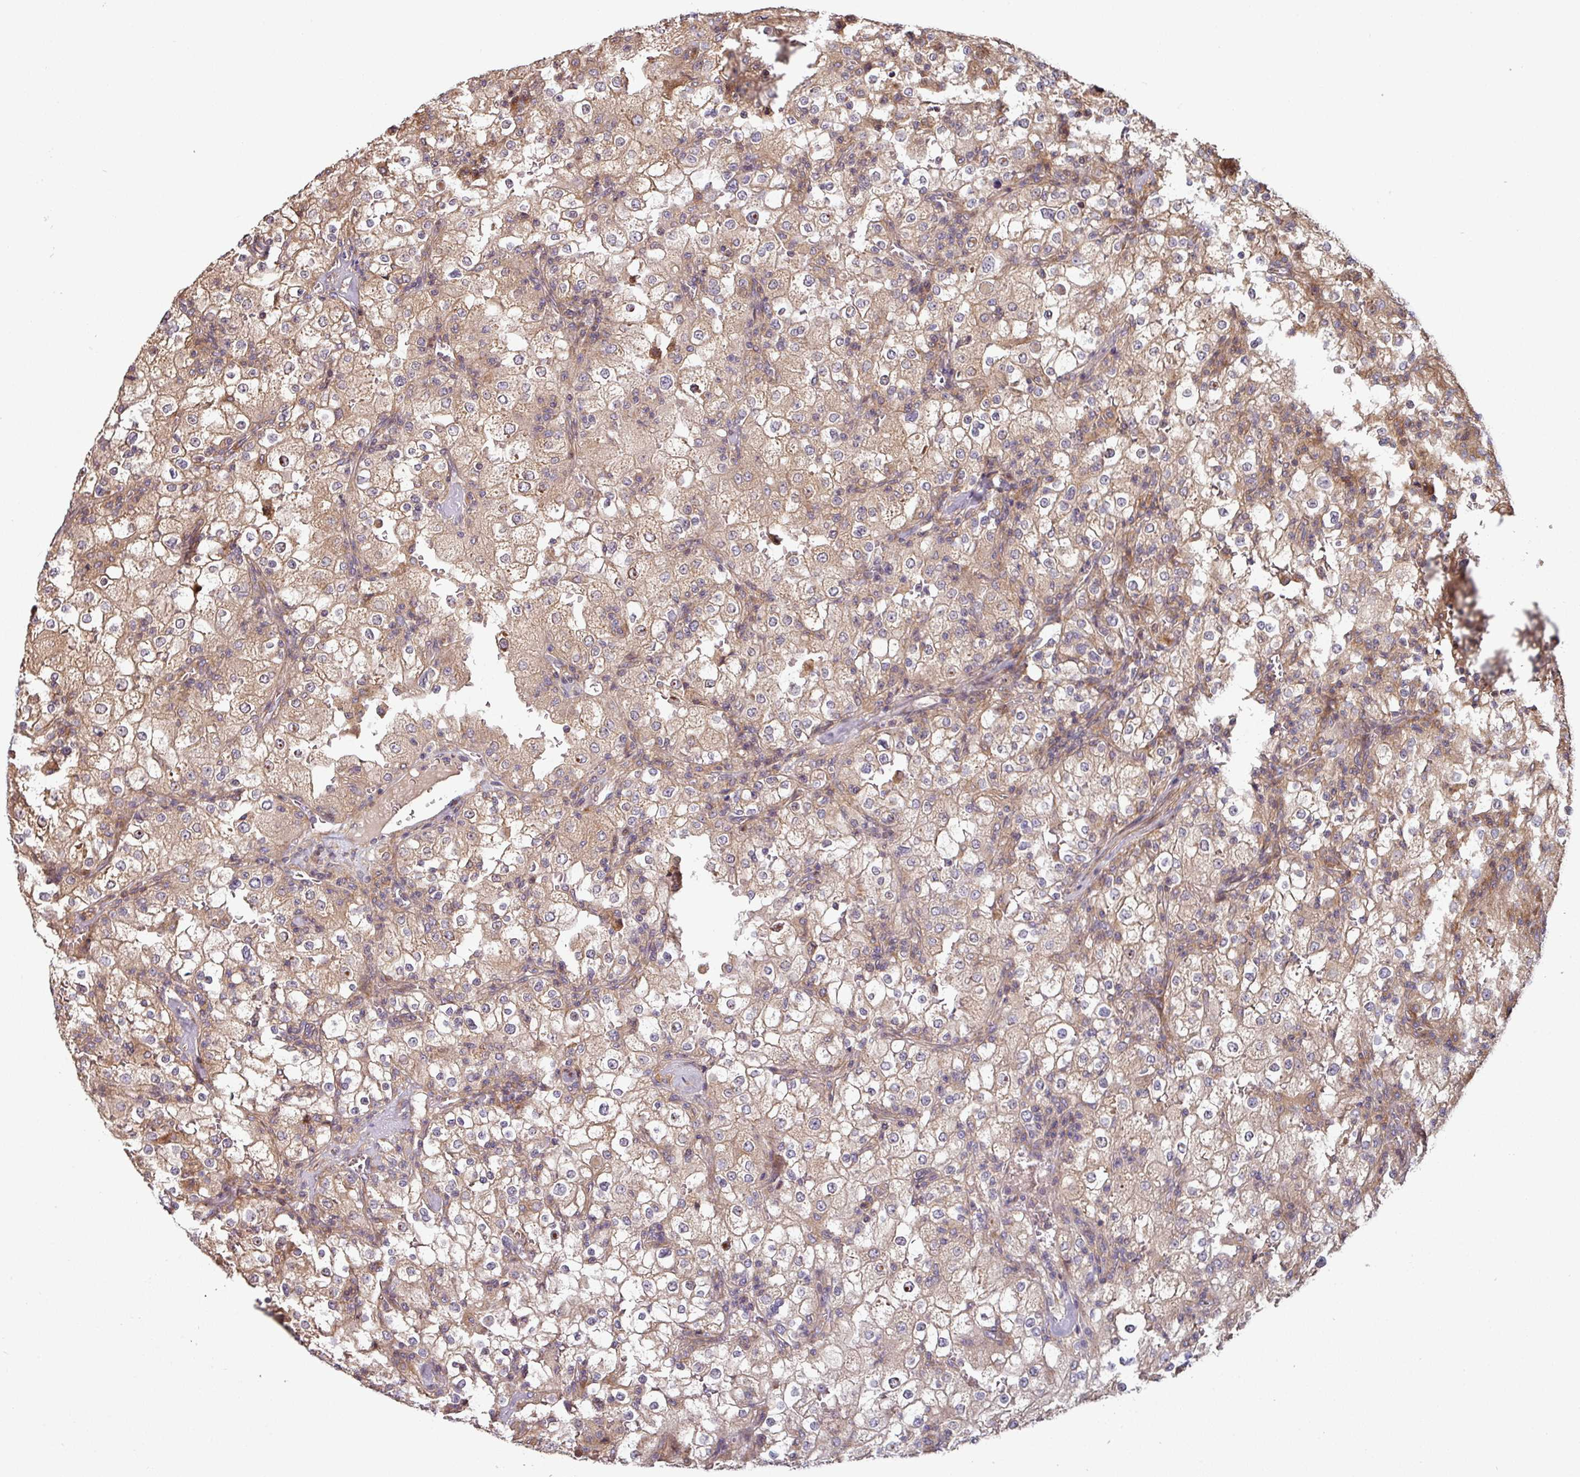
{"staining": {"intensity": "moderate", "quantity": ">75%", "location": "cytoplasmic/membranous"}, "tissue": "renal cancer", "cell_type": "Tumor cells", "image_type": "cancer", "snomed": [{"axis": "morphology", "description": "Adenocarcinoma, NOS"}, {"axis": "topography", "description": "Kidney"}], "caption": "Protein analysis of renal adenocarcinoma tissue demonstrates moderate cytoplasmic/membranous positivity in about >75% of tumor cells.", "gene": "SIK1", "patient": {"sex": "female", "age": 74}}